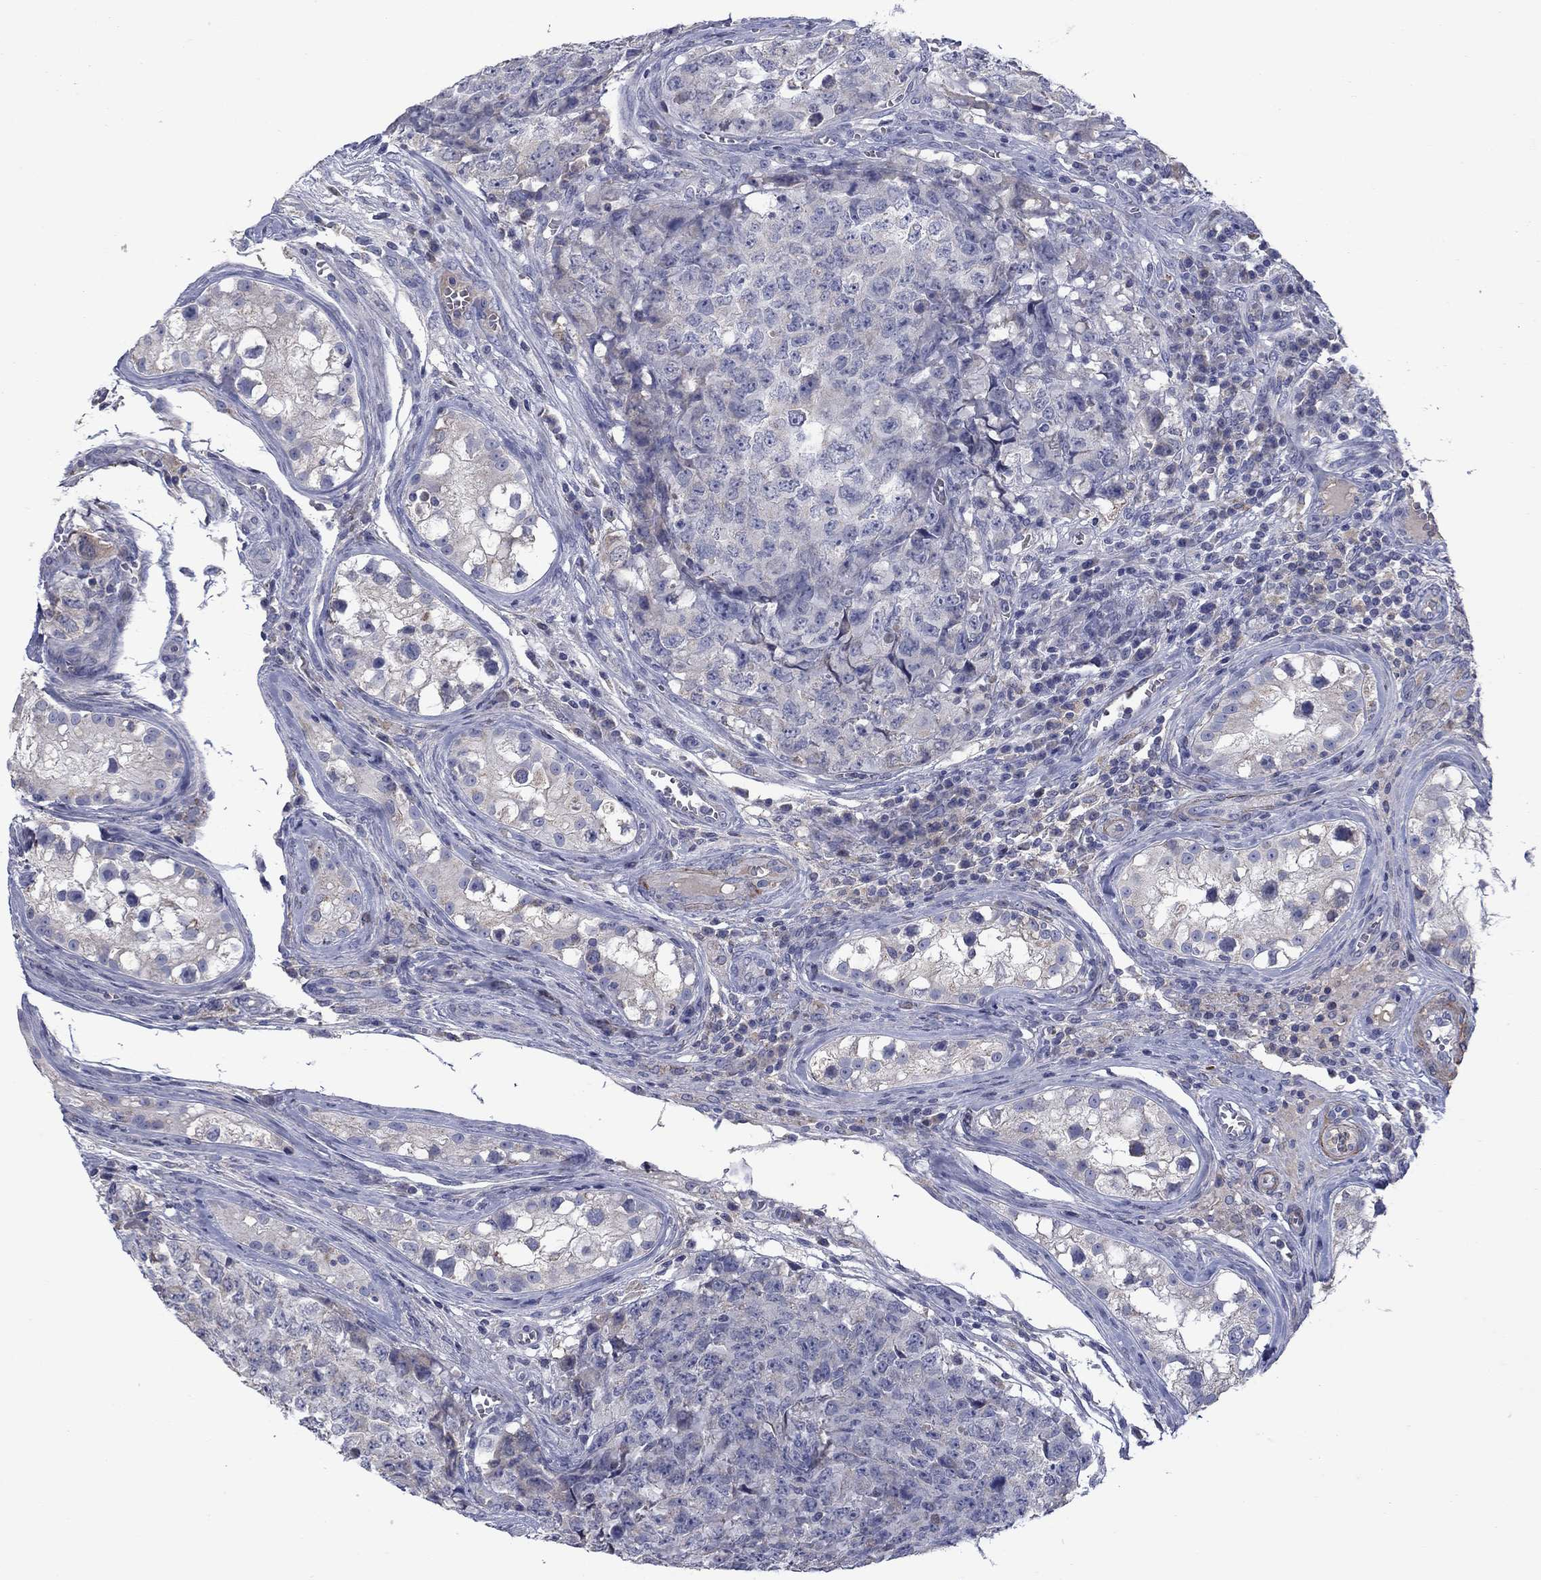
{"staining": {"intensity": "negative", "quantity": "none", "location": "none"}, "tissue": "testis cancer", "cell_type": "Tumor cells", "image_type": "cancer", "snomed": [{"axis": "morphology", "description": "Carcinoma, Embryonal, NOS"}, {"axis": "topography", "description": "Testis"}], "caption": "DAB immunohistochemical staining of testis cancer displays no significant expression in tumor cells.", "gene": "FRK", "patient": {"sex": "male", "age": 23}}